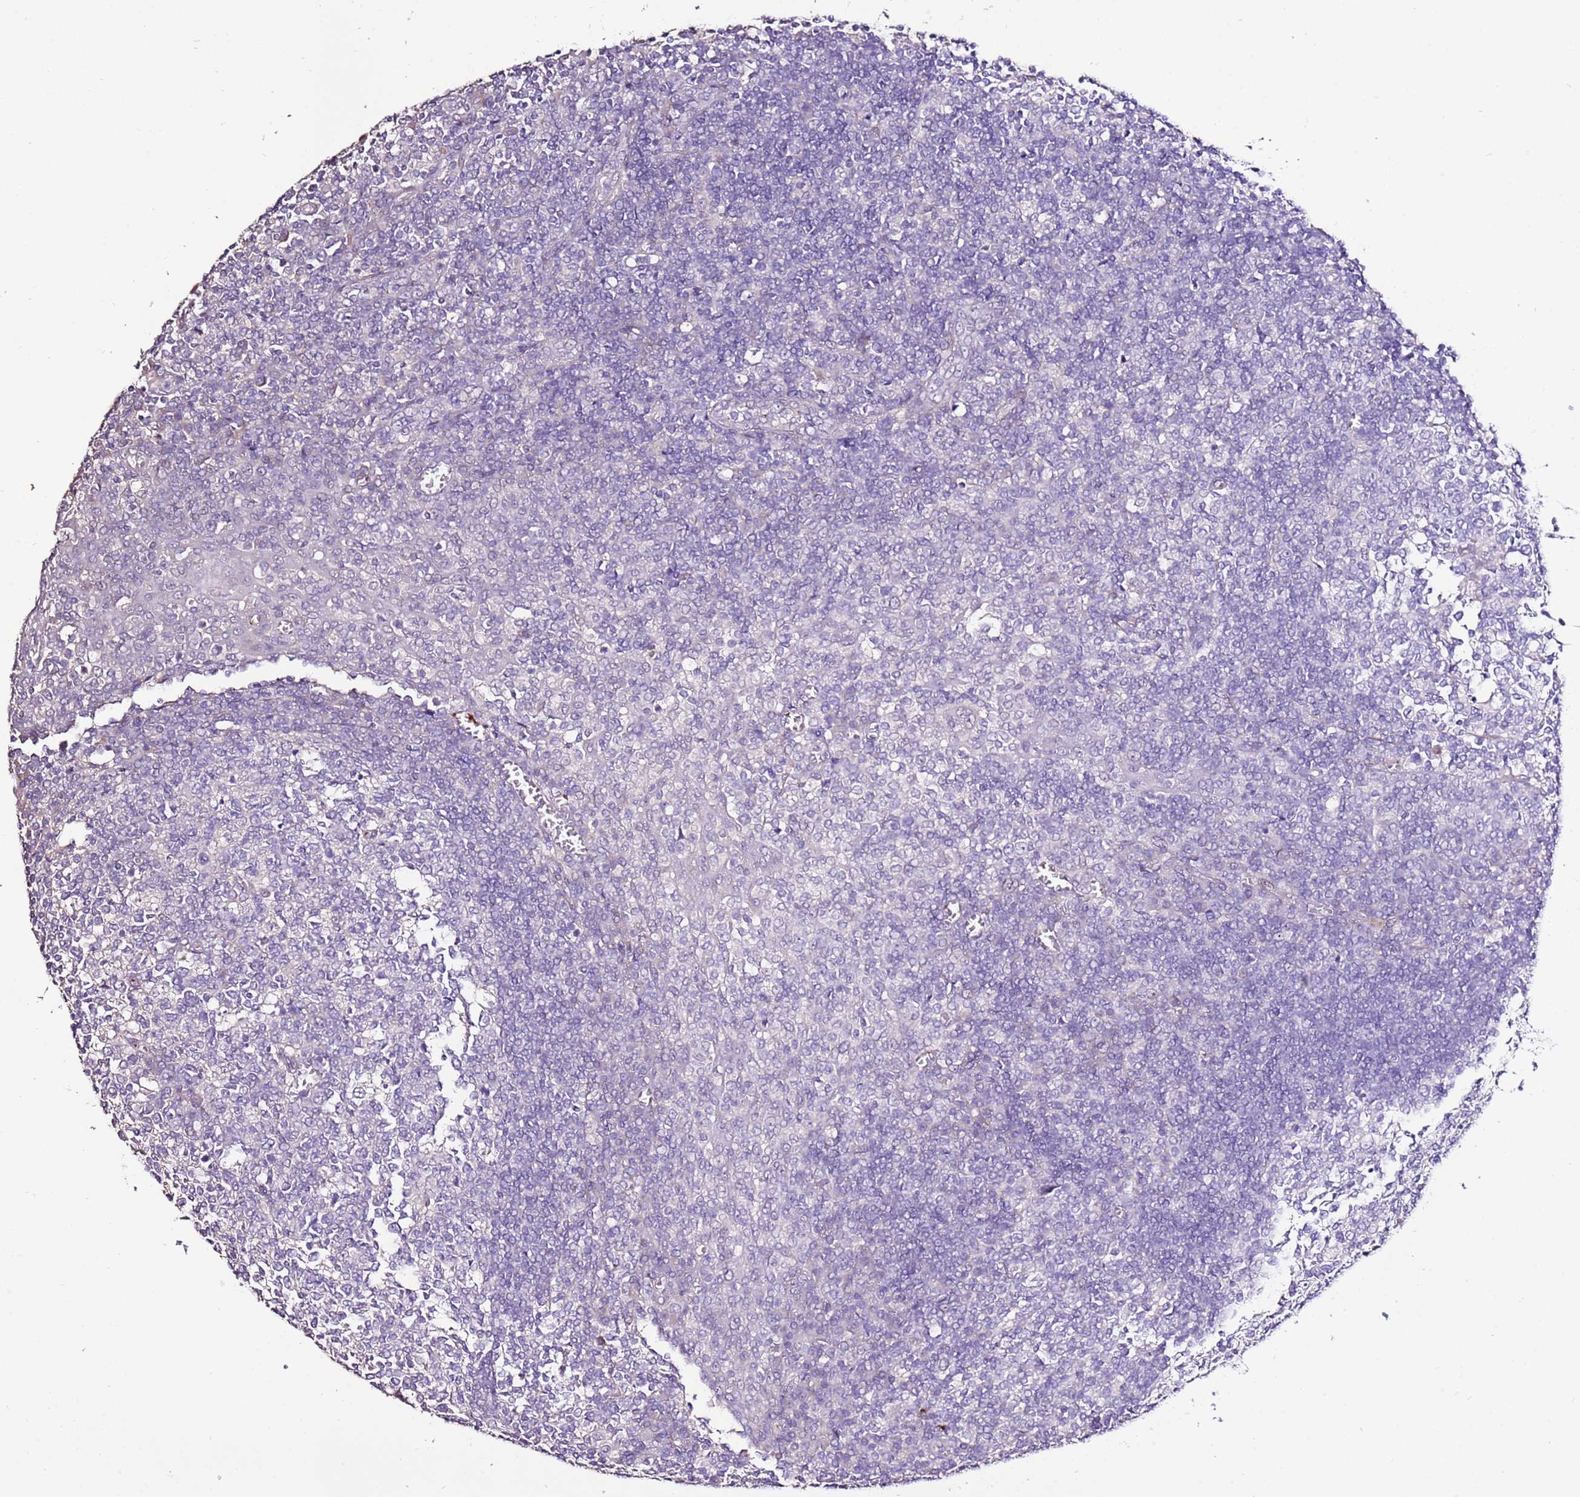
{"staining": {"intensity": "negative", "quantity": "none", "location": "none"}, "tissue": "tonsil", "cell_type": "Germinal center cells", "image_type": "normal", "snomed": [{"axis": "morphology", "description": "Normal tissue, NOS"}, {"axis": "topography", "description": "Tonsil"}], "caption": "Immunohistochemistry micrograph of benign tonsil stained for a protein (brown), which reveals no expression in germinal center cells.", "gene": "ART5", "patient": {"sex": "female", "age": 19}}